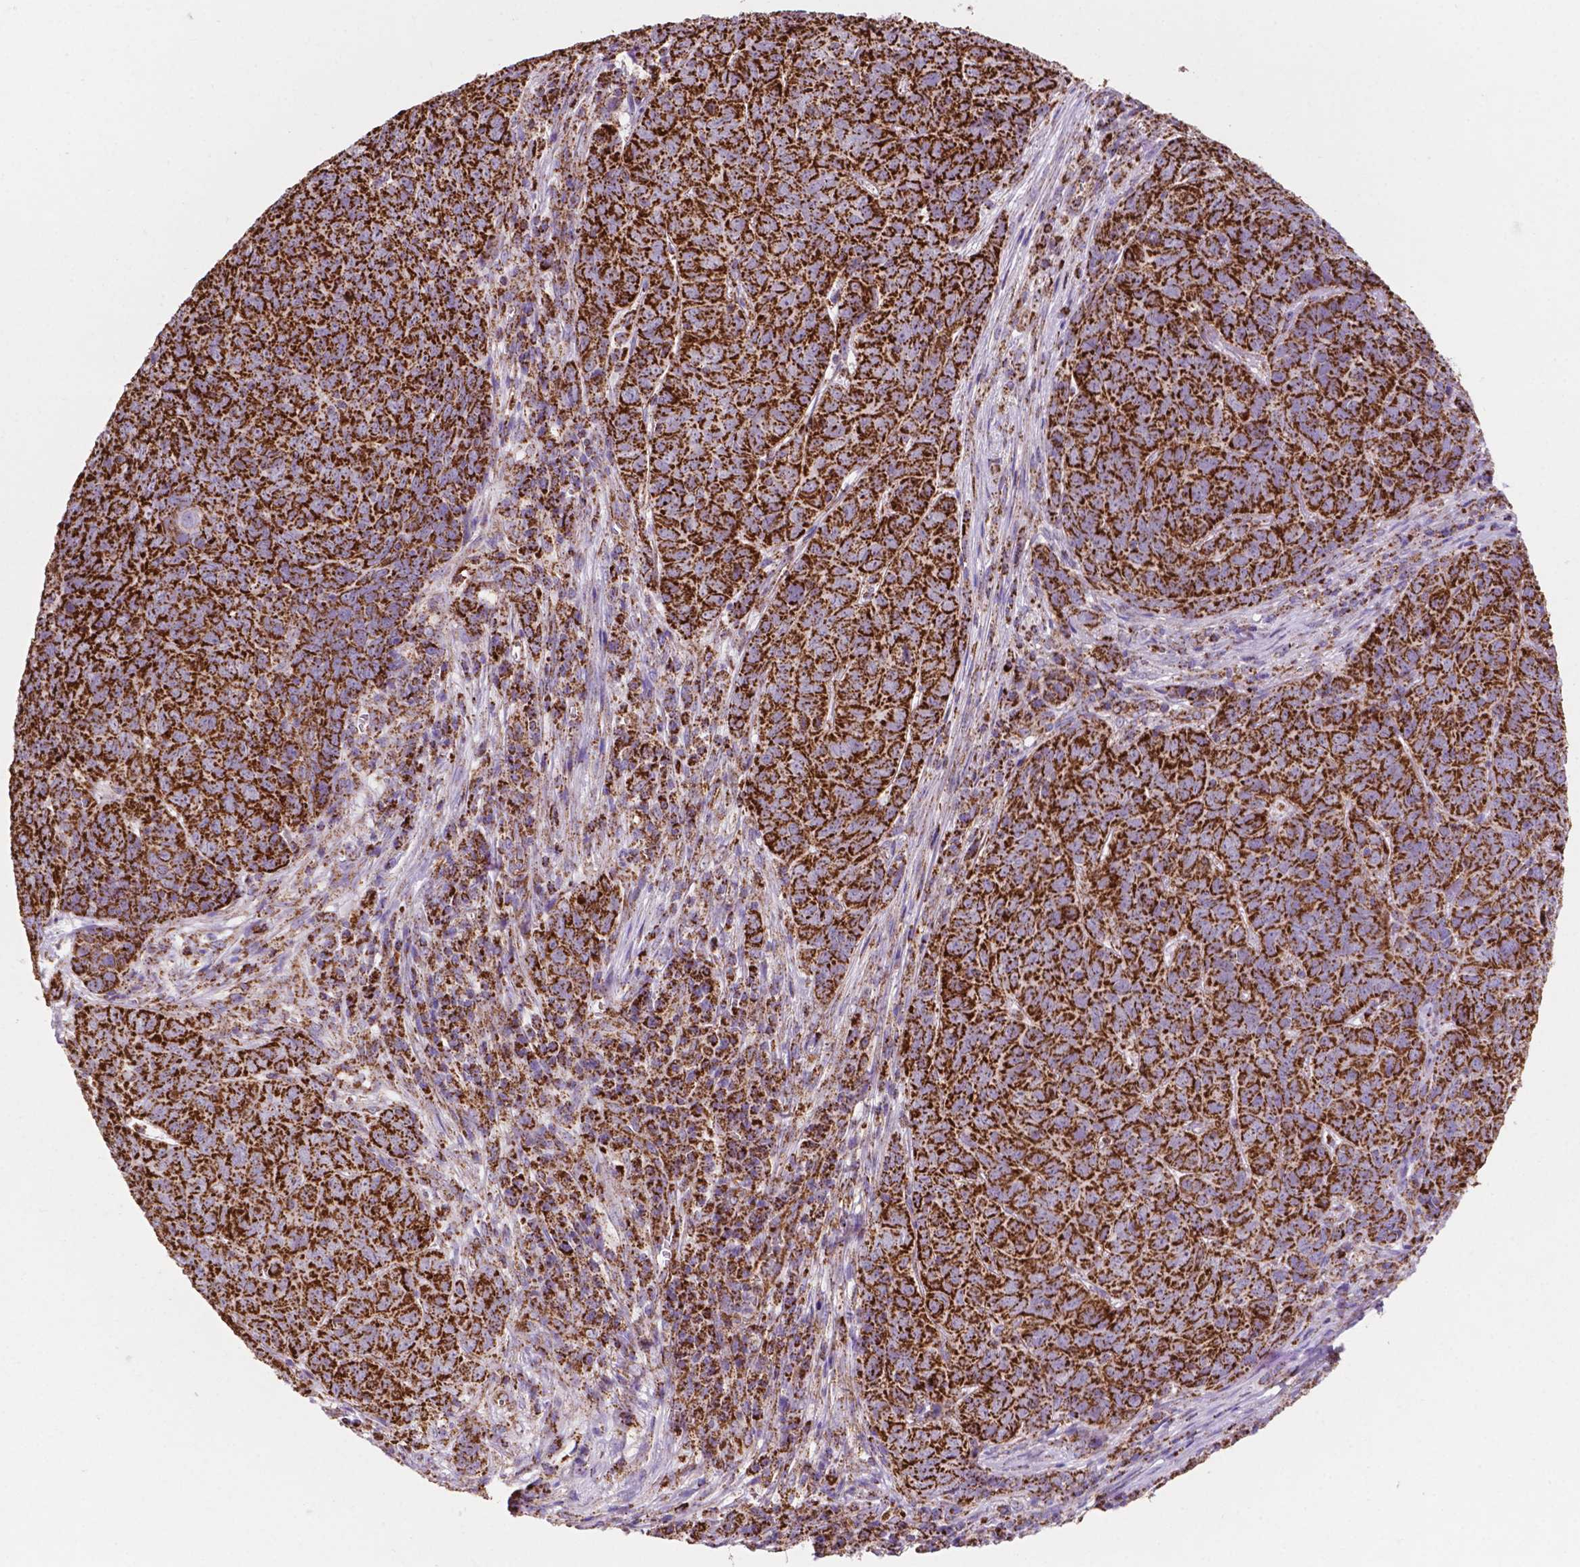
{"staining": {"intensity": "strong", "quantity": ">75%", "location": "cytoplasmic/membranous"}, "tissue": "skin cancer", "cell_type": "Tumor cells", "image_type": "cancer", "snomed": [{"axis": "morphology", "description": "Squamous cell carcinoma, NOS"}, {"axis": "topography", "description": "Skin"}, {"axis": "topography", "description": "Anal"}], "caption": "Immunohistochemical staining of skin cancer (squamous cell carcinoma) reveals high levels of strong cytoplasmic/membranous expression in approximately >75% of tumor cells. Immunohistochemistry stains the protein in brown and the nuclei are stained blue.", "gene": "HSPD1", "patient": {"sex": "female", "age": 51}}